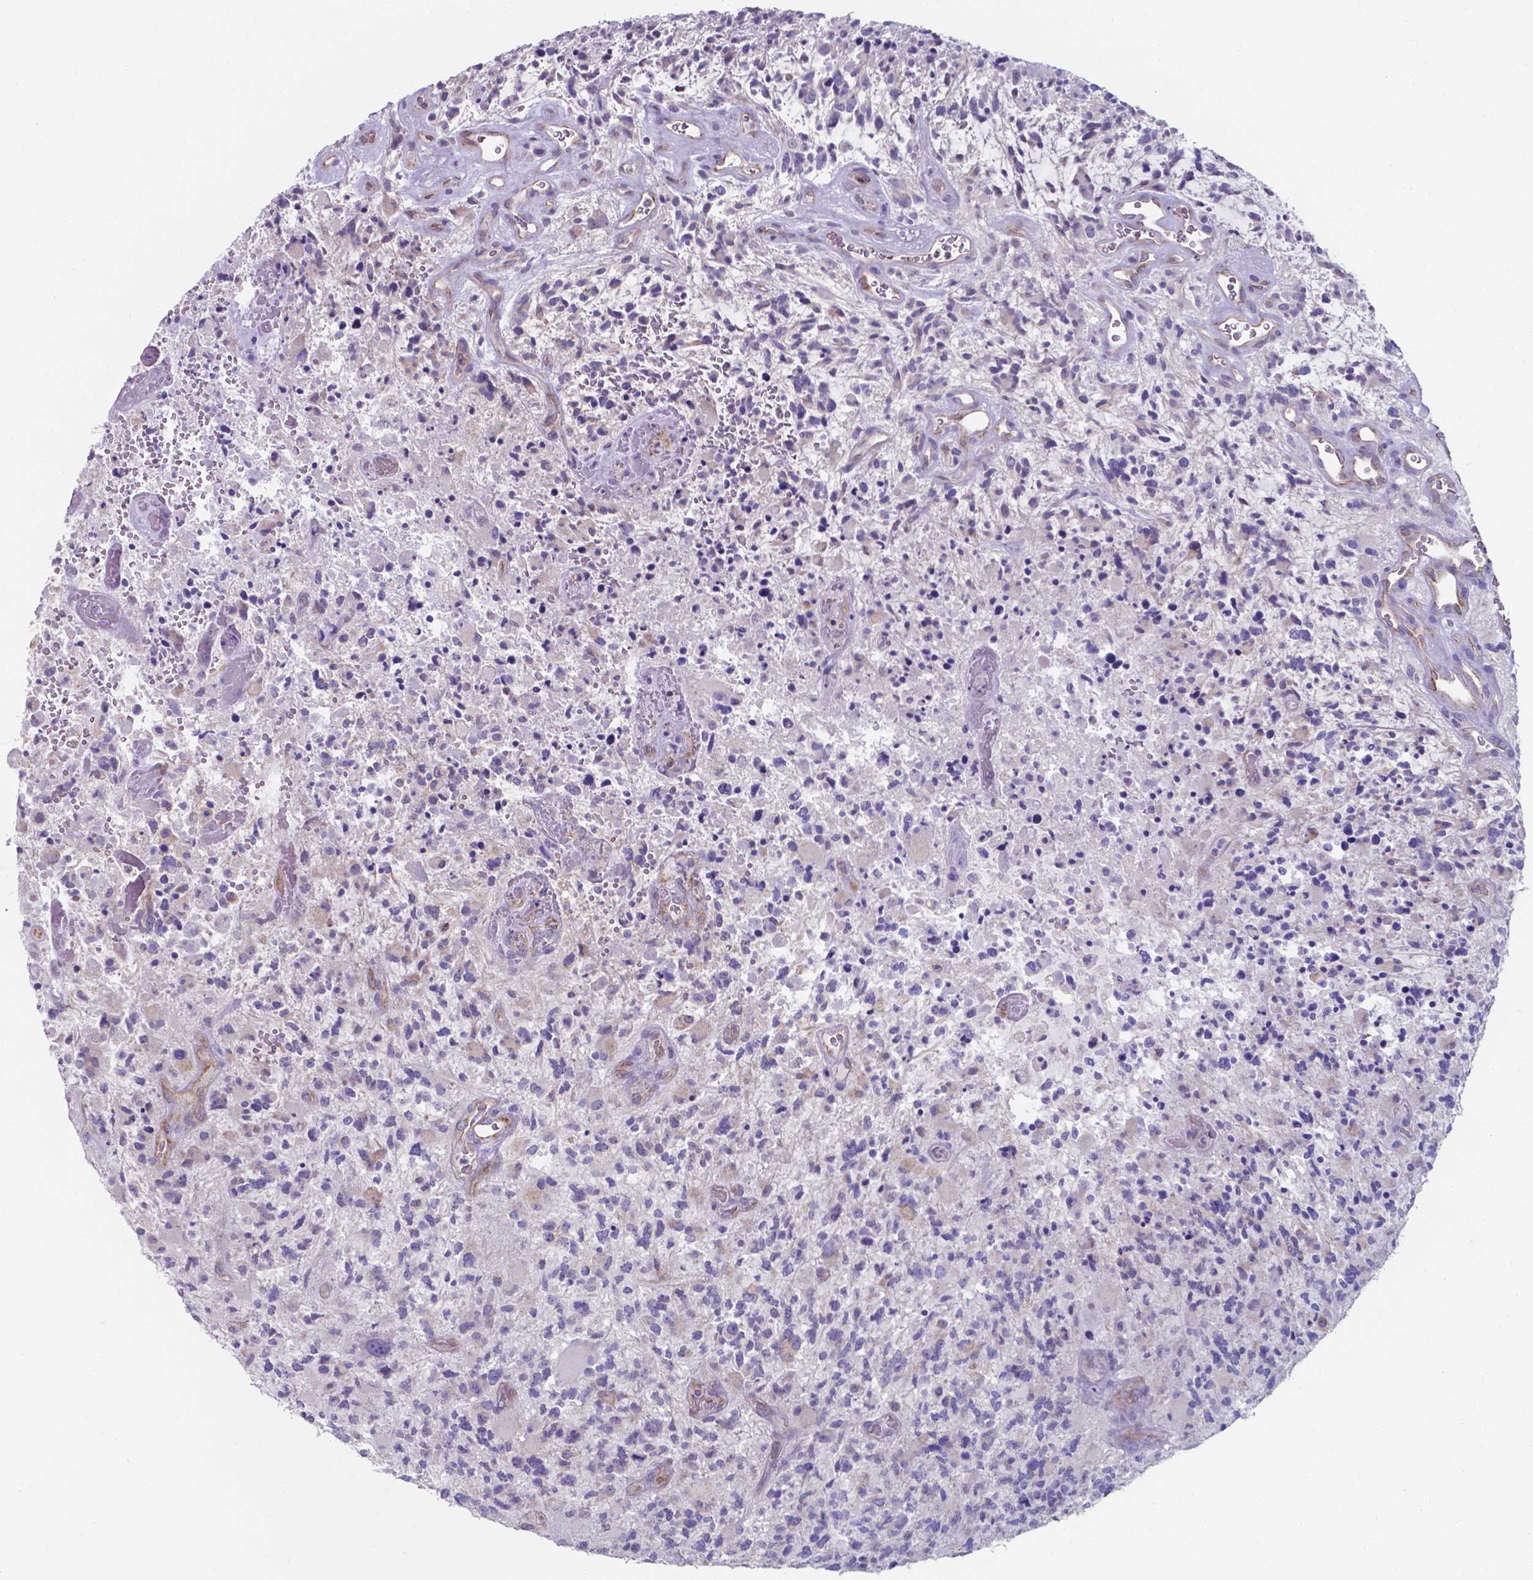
{"staining": {"intensity": "negative", "quantity": "none", "location": "none"}, "tissue": "glioma", "cell_type": "Tumor cells", "image_type": "cancer", "snomed": [{"axis": "morphology", "description": "Glioma, malignant, High grade"}, {"axis": "topography", "description": "Brain"}], "caption": "Tumor cells are negative for protein expression in human high-grade glioma (malignant). Brightfield microscopy of immunohistochemistry (IHC) stained with DAB (brown) and hematoxylin (blue), captured at high magnification.", "gene": "UBE2J1", "patient": {"sex": "female", "age": 71}}